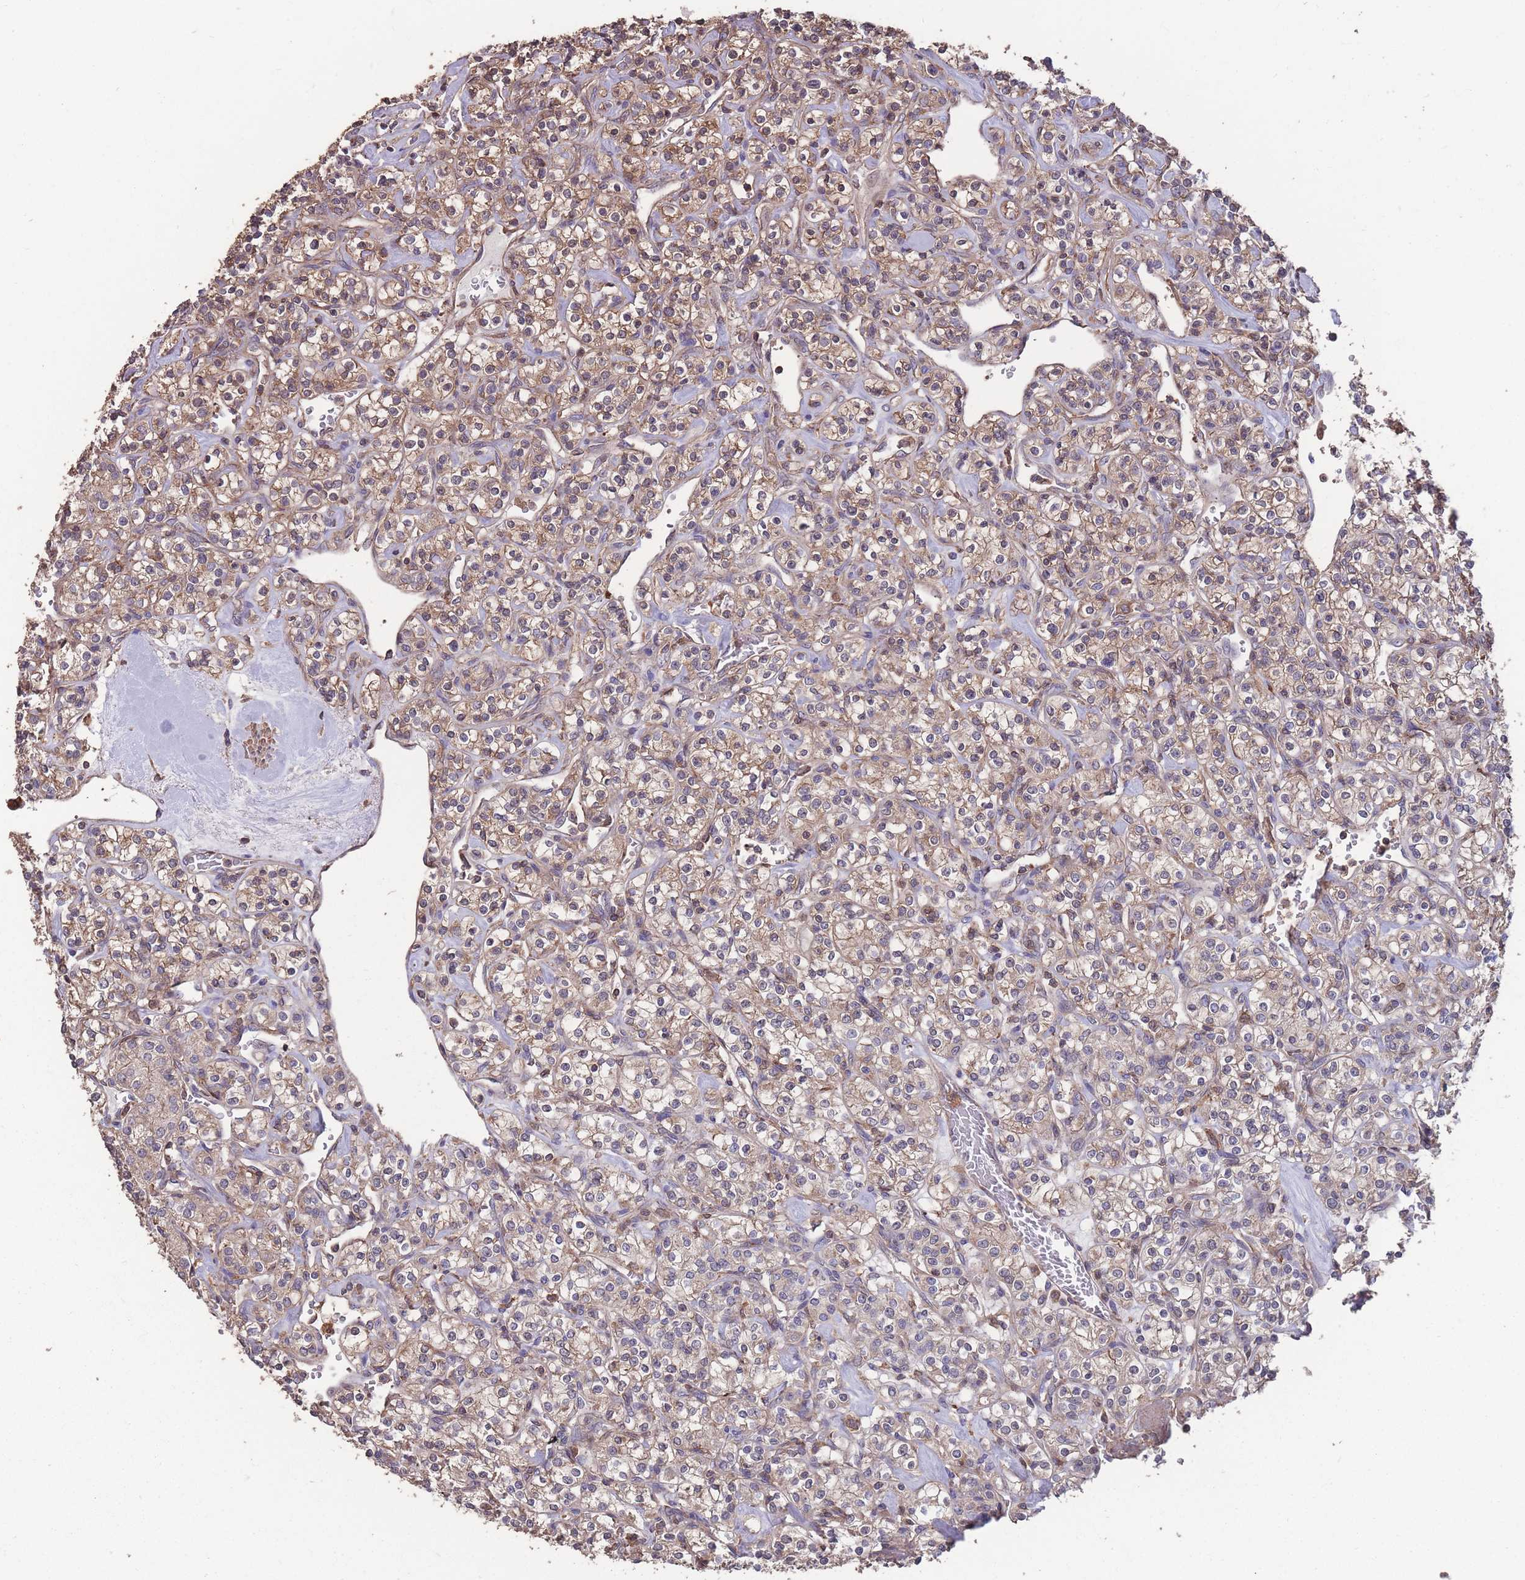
{"staining": {"intensity": "moderate", "quantity": ">75%", "location": "cytoplasmic/membranous"}, "tissue": "renal cancer", "cell_type": "Tumor cells", "image_type": "cancer", "snomed": [{"axis": "morphology", "description": "Adenocarcinoma, NOS"}, {"axis": "topography", "description": "Kidney"}], "caption": "Moderate cytoplasmic/membranous protein expression is present in approximately >75% of tumor cells in adenocarcinoma (renal).", "gene": "NUDT21", "patient": {"sex": "male", "age": 77}}